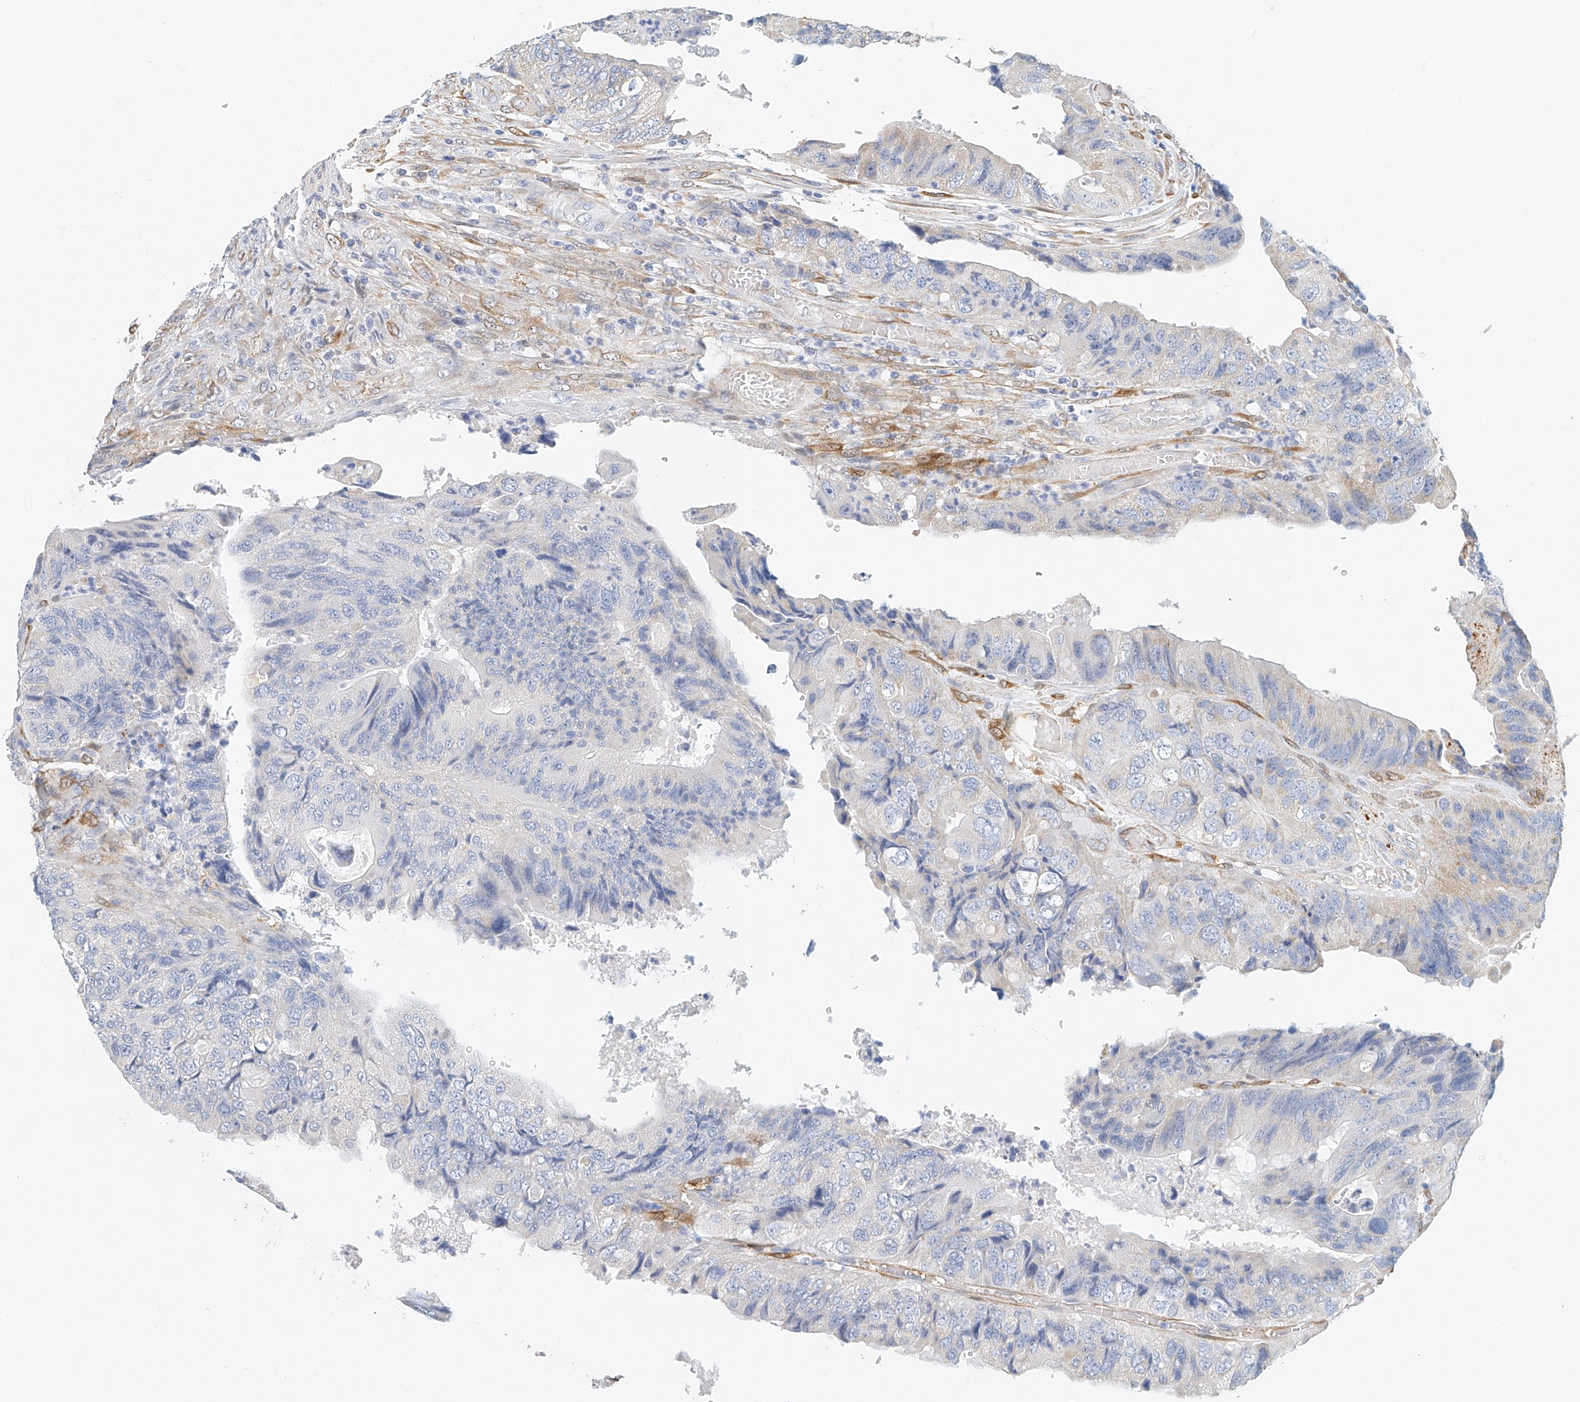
{"staining": {"intensity": "negative", "quantity": "none", "location": "none"}, "tissue": "colorectal cancer", "cell_type": "Tumor cells", "image_type": "cancer", "snomed": [{"axis": "morphology", "description": "Adenocarcinoma, NOS"}, {"axis": "topography", "description": "Rectum"}], "caption": "Immunohistochemistry image of neoplastic tissue: human colorectal cancer (adenocarcinoma) stained with DAB exhibits no significant protein expression in tumor cells.", "gene": "ARHGAP28", "patient": {"sex": "male", "age": 63}}